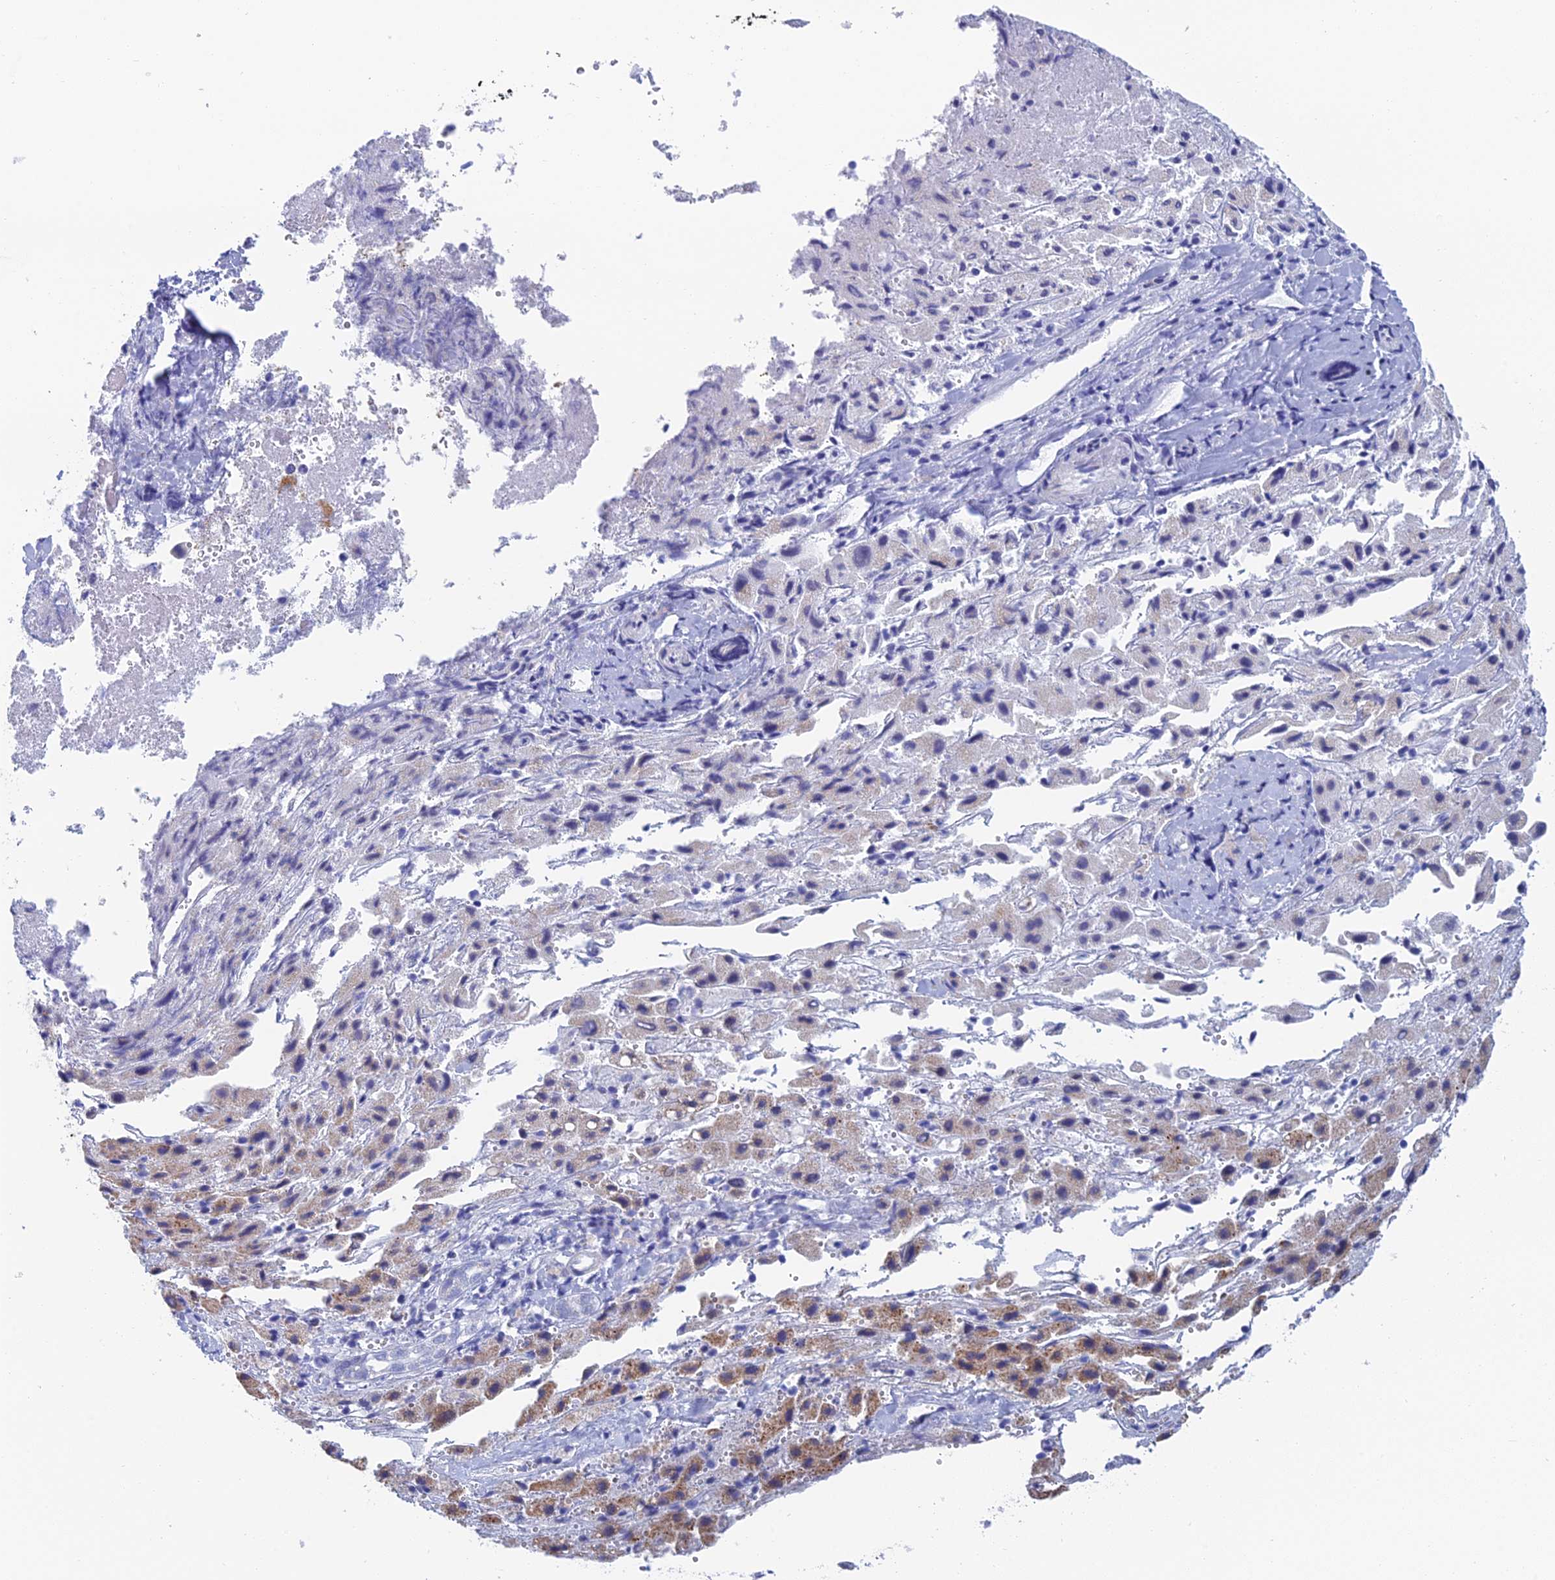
{"staining": {"intensity": "moderate", "quantity": "<25%", "location": "cytoplasmic/membranous"}, "tissue": "liver cancer", "cell_type": "Tumor cells", "image_type": "cancer", "snomed": [{"axis": "morphology", "description": "Carcinoma, Hepatocellular, NOS"}, {"axis": "topography", "description": "Liver"}], "caption": "DAB immunohistochemical staining of human hepatocellular carcinoma (liver) exhibits moderate cytoplasmic/membranous protein expression in about <25% of tumor cells. The staining was performed using DAB (3,3'-diaminobenzidine) to visualize the protein expression in brown, while the nuclei were stained in blue with hematoxylin (Magnification: 20x).", "gene": "CFAP210", "patient": {"sex": "female", "age": 58}}